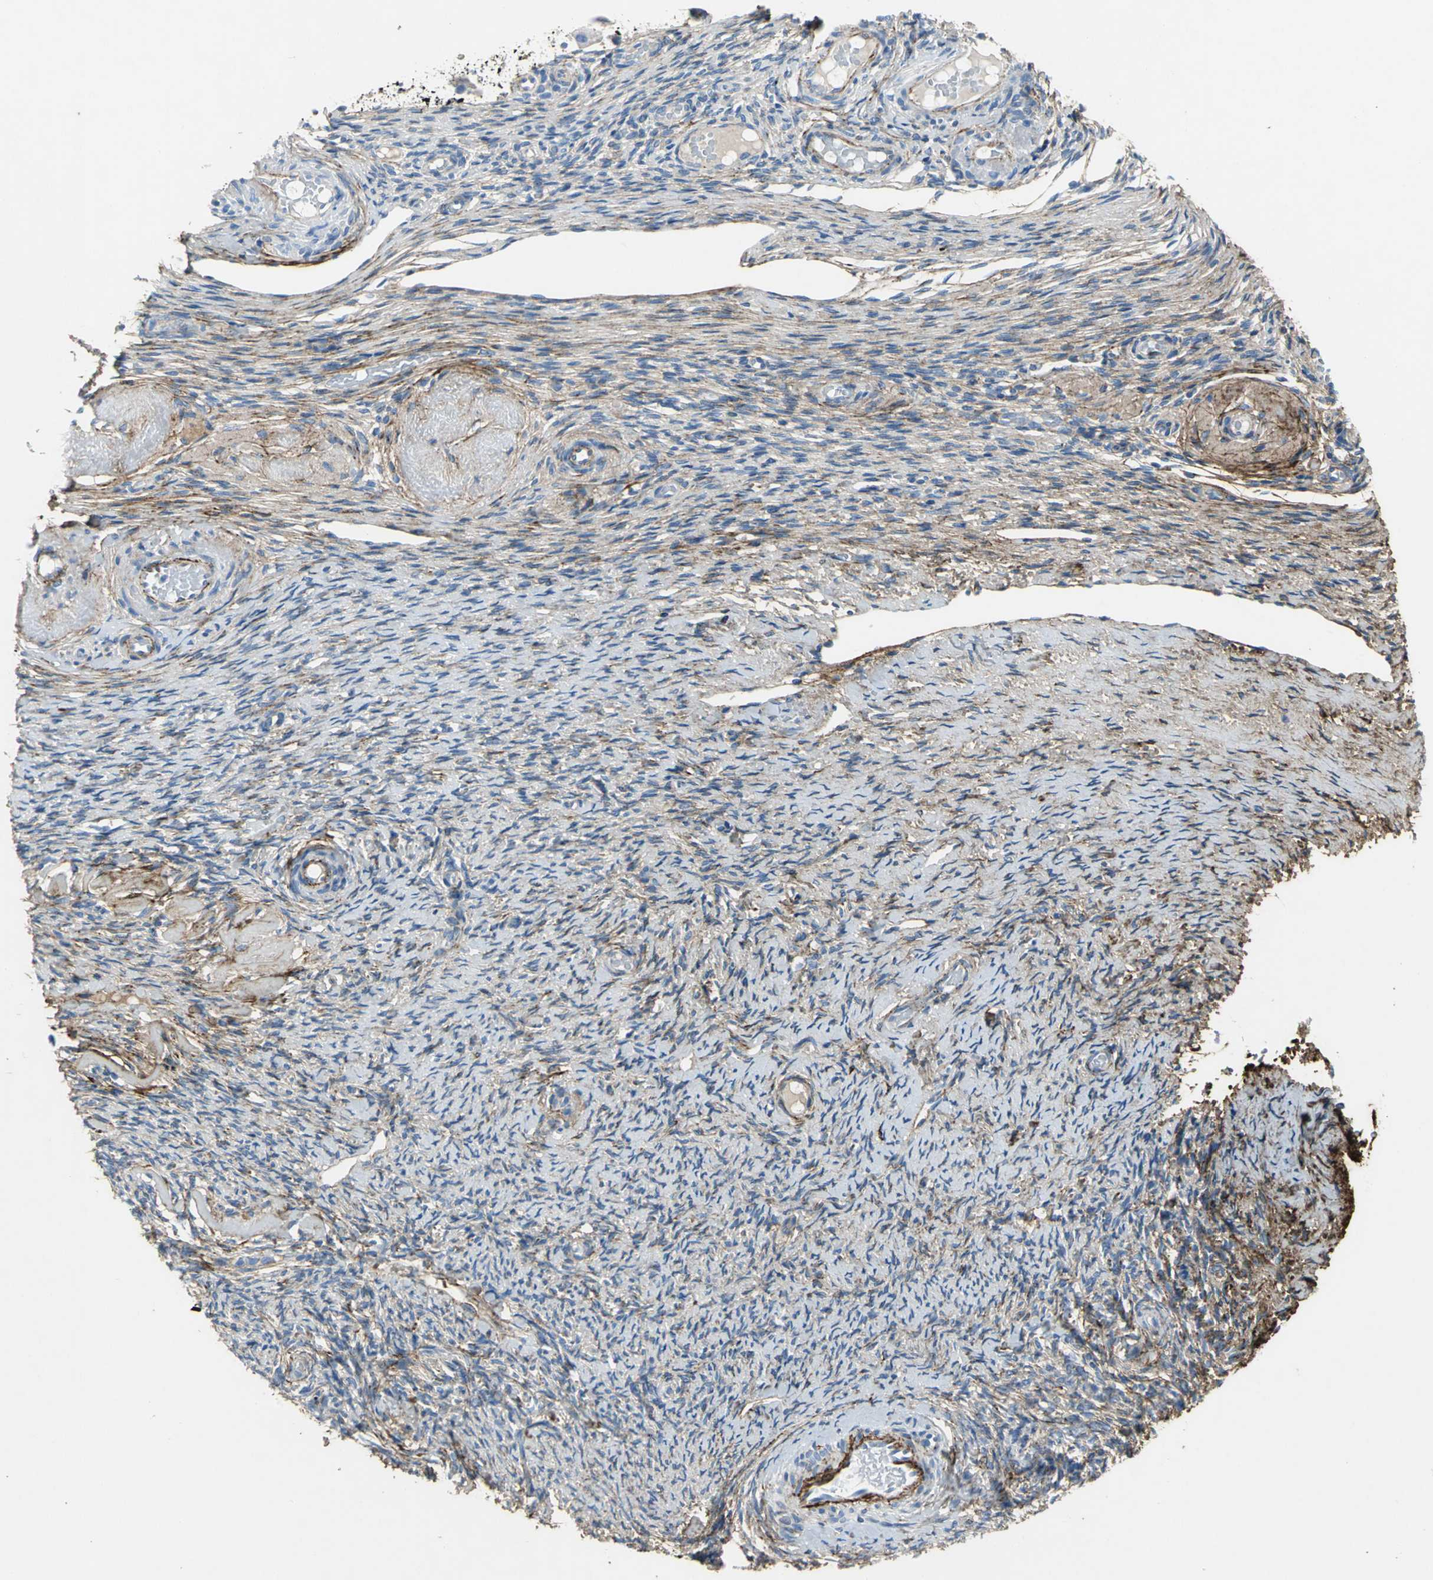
{"staining": {"intensity": "moderate", "quantity": ">75%", "location": "cytoplasmic/membranous"}, "tissue": "ovary", "cell_type": "Ovarian stroma cells", "image_type": "normal", "snomed": [{"axis": "morphology", "description": "Normal tissue, NOS"}, {"axis": "topography", "description": "Ovary"}], "caption": "IHC of unremarkable human ovary displays medium levels of moderate cytoplasmic/membranous expression in approximately >75% of ovarian stroma cells. (IHC, brightfield microscopy, high magnification).", "gene": "EFNB3", "patient": {"sex": "female", "age": 60}}